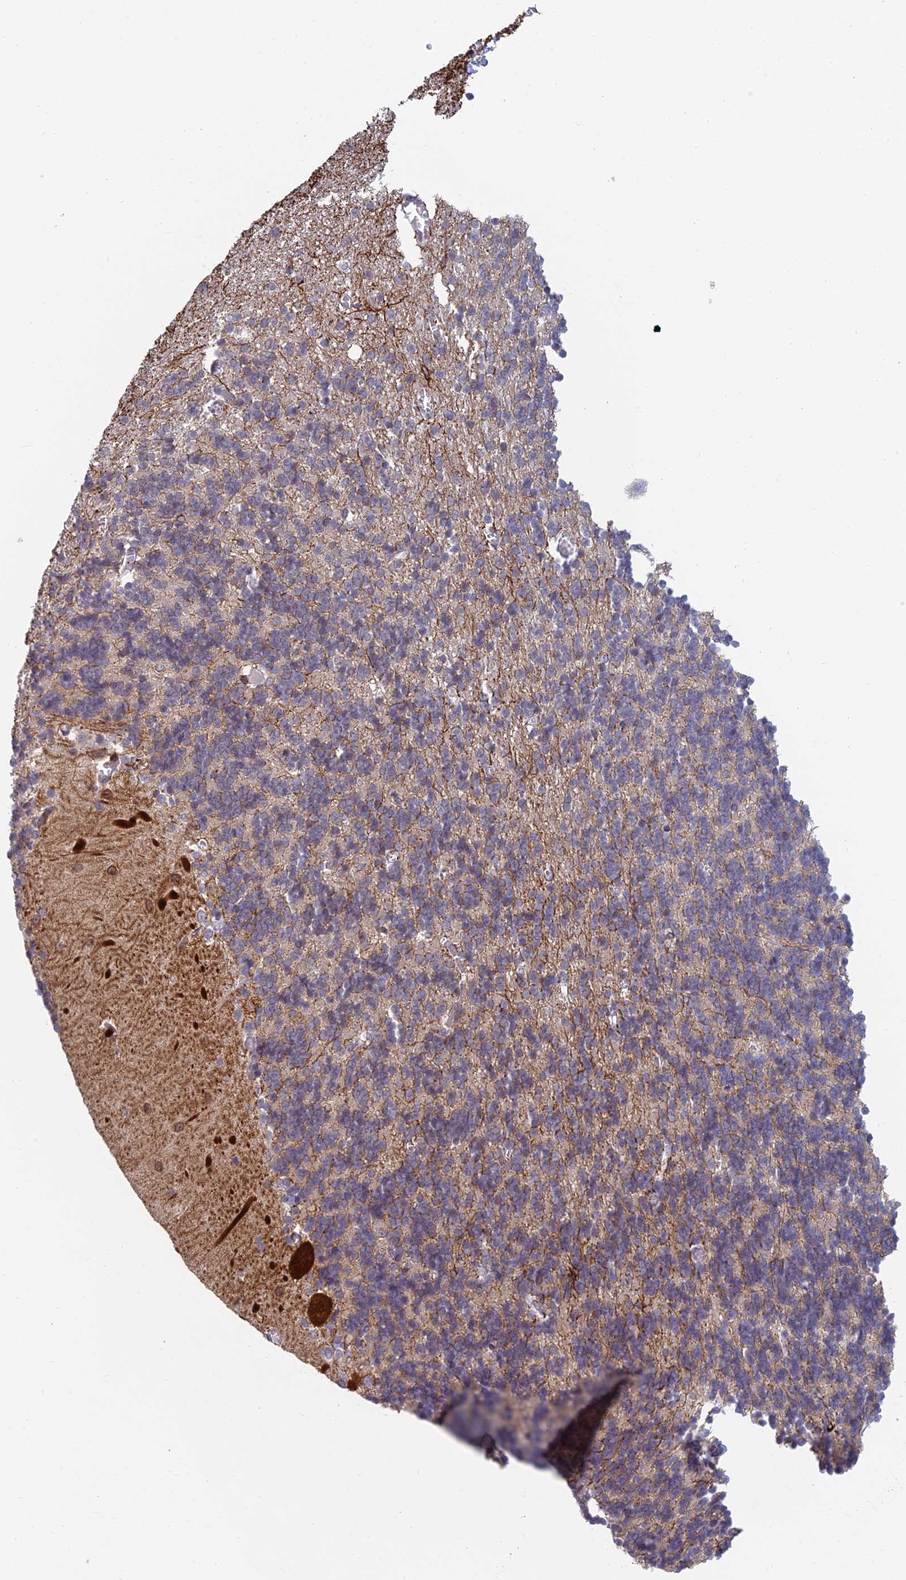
{"staining": {"intensity": "moderate", "quantity": "<25%", "location": "cytoplasmic/membranous"}, "tissue": "cerebellum", "cell_type": "Cells in granular layer", "image_type": "normal", "snomed": [{"axis": "morphology", "description": "Normal tissue, NOS"}, {"axis": "topography", "description": "Cerebellum"}], "caption": "Moderate cytoplasmic/membranous staining for a protein is identified in about <25% of cells in granular layer of normal cerebellum using IHC.", "gene": "PPP1R26", "patient": {"sex": "male", "age": 37}}